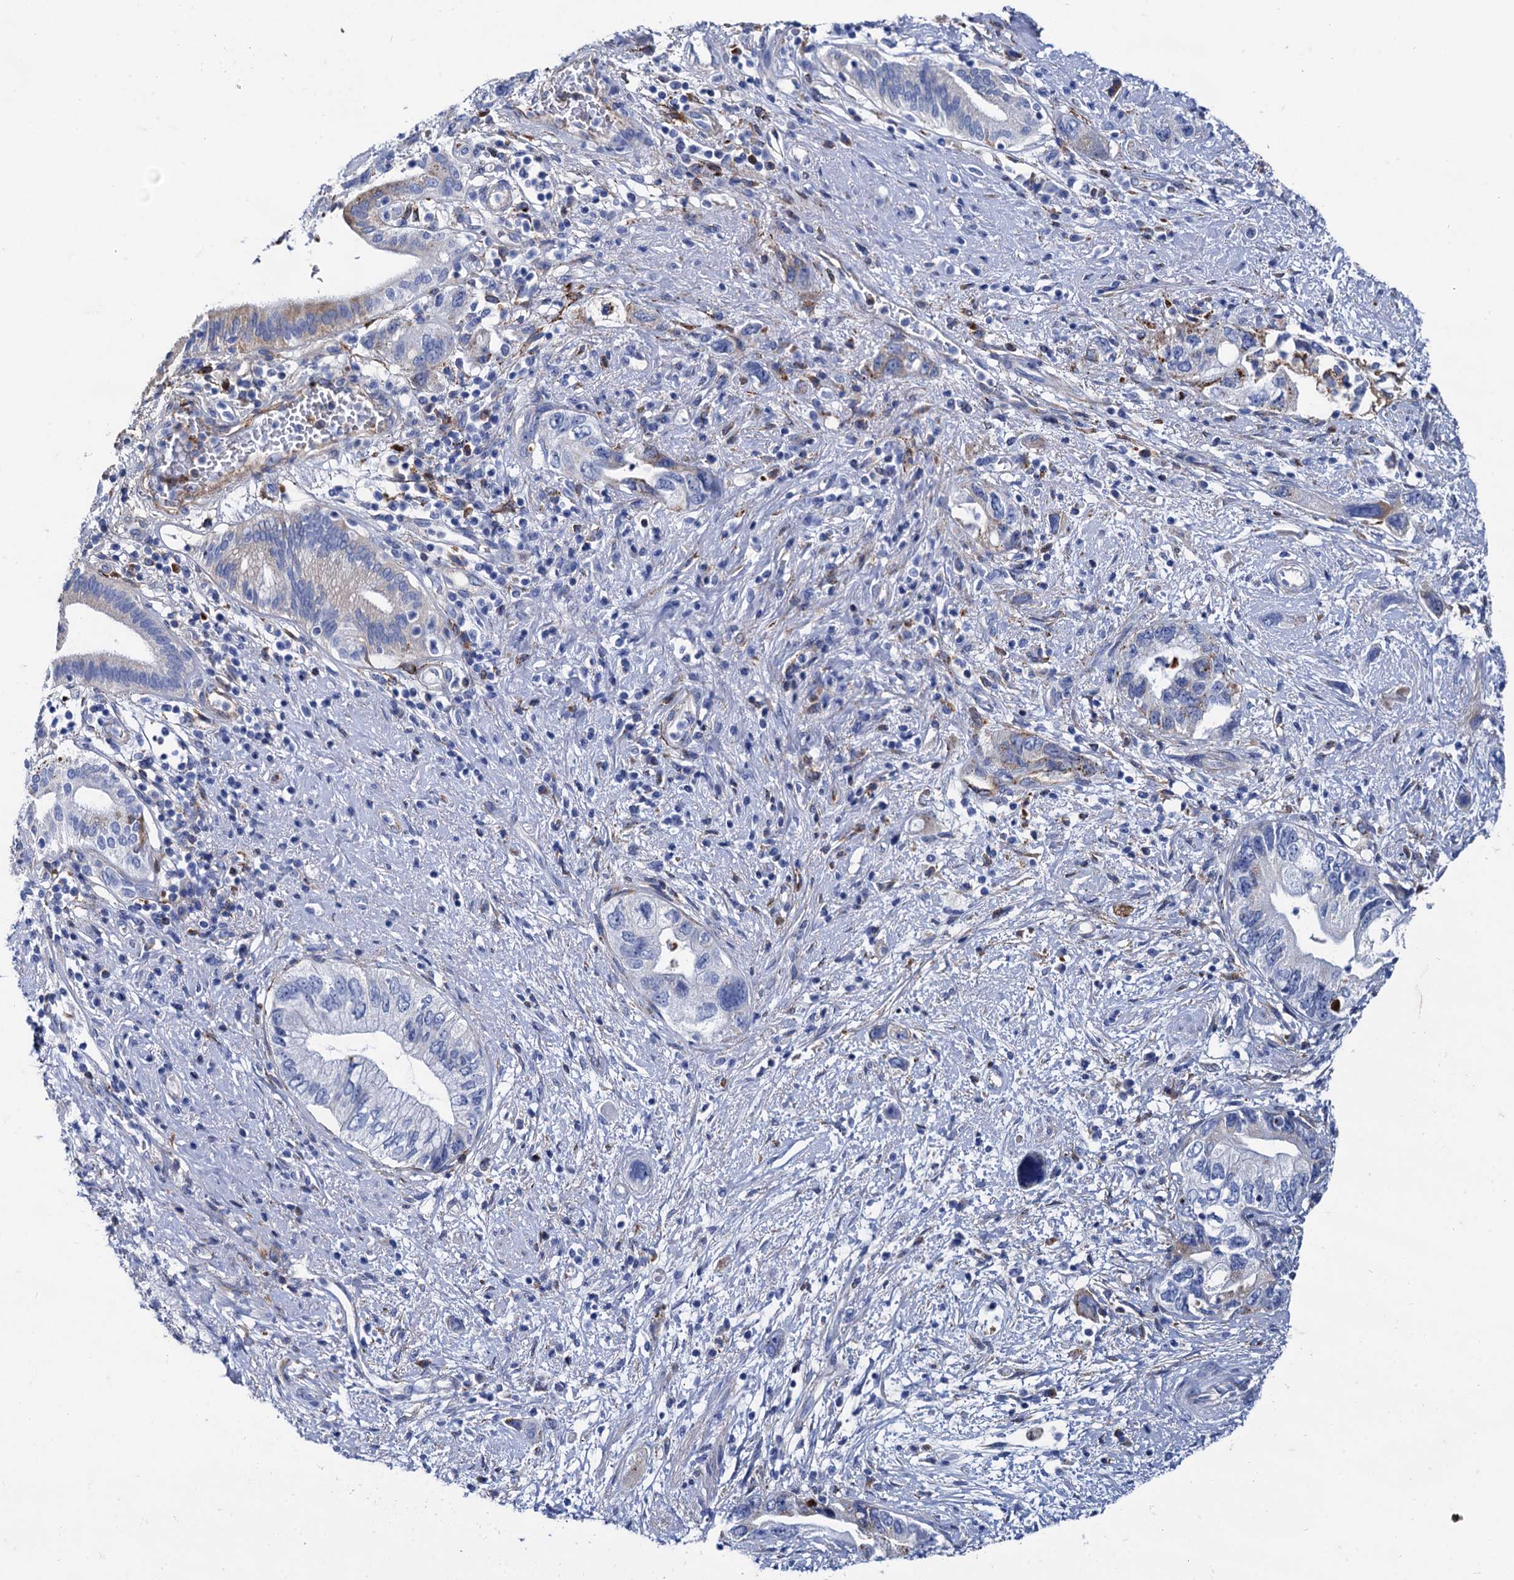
{"staining": {"intensity": "negative", "quantity": "none", "location": "none"}, "tissue": "pancreatic cancer", "cell_type": "Tumor cells", "image_type": "cancer", "snomed": [{"axis": "morphology", "description": "Adenocarcinoma, NOS"}, {"axis": "topography", "description": "Pancreas"}], "caption": "A high-resolution image shows IHC staining of pancreatic adenocarcinoma, which demonstrates no significant positivity in tumor cells. (DAB immunohistochemistry (IHC), high magnification).", "gene": "APOD", "patient": {"sex": "female", "age": 73}}